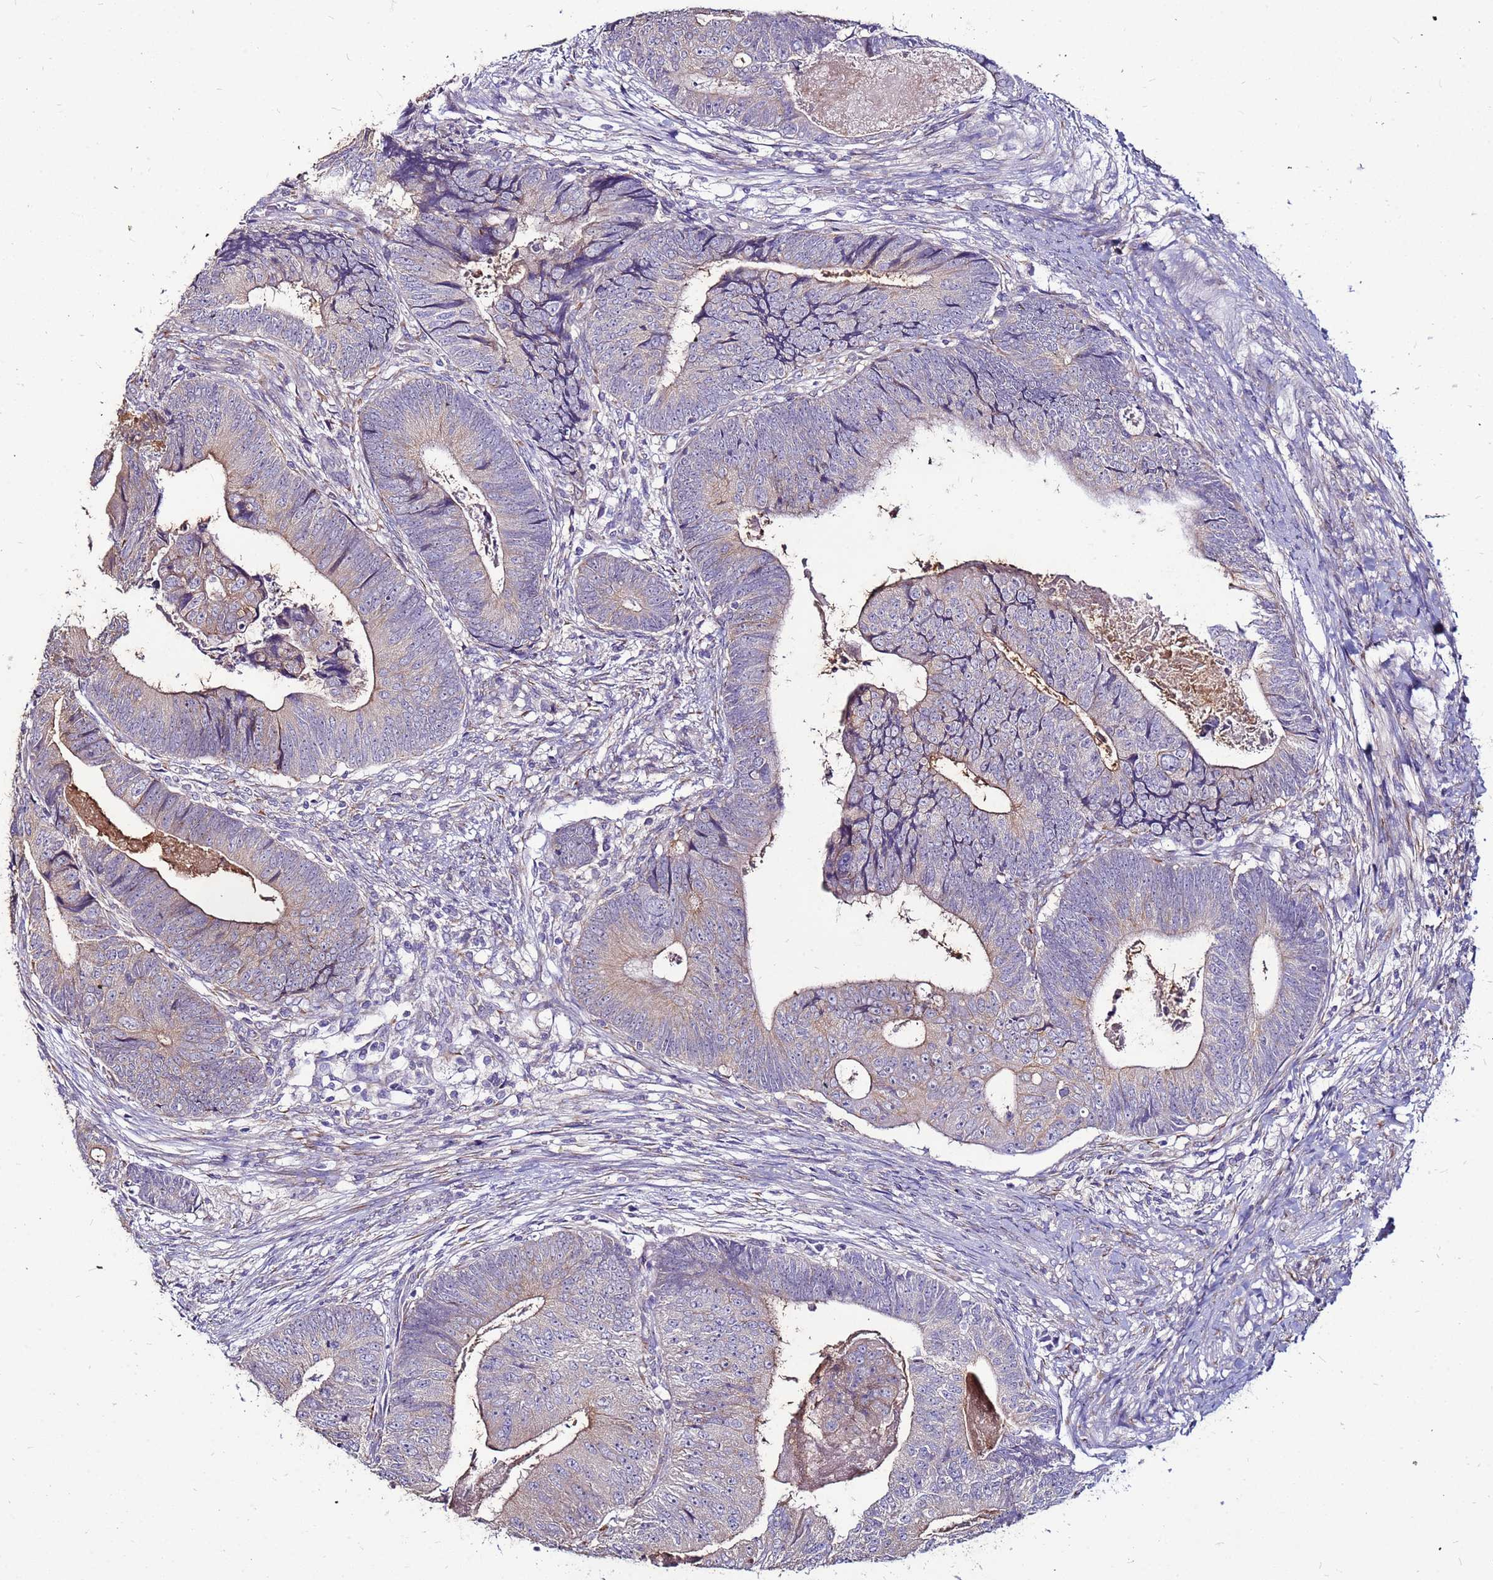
{"staining": {"intensity": "weak", "quantity": "<25%", "location": "cytoplasmic/membranous"}, "tissue": "colorectal cancer", "cell_type": "Tumor cells", "image_type": "cancer", "snomed": [{"axis": "morphology", "description": "Adenocarcinoma, NOS"}, {"axis": "topography", "description": "Colon"}], "caption": "There is no significant staining in tumor cells of colorectal cancer (adenocarcinoma).", "gene": "SLC44A3", "patient": {"sex": "female", "age": 67}}